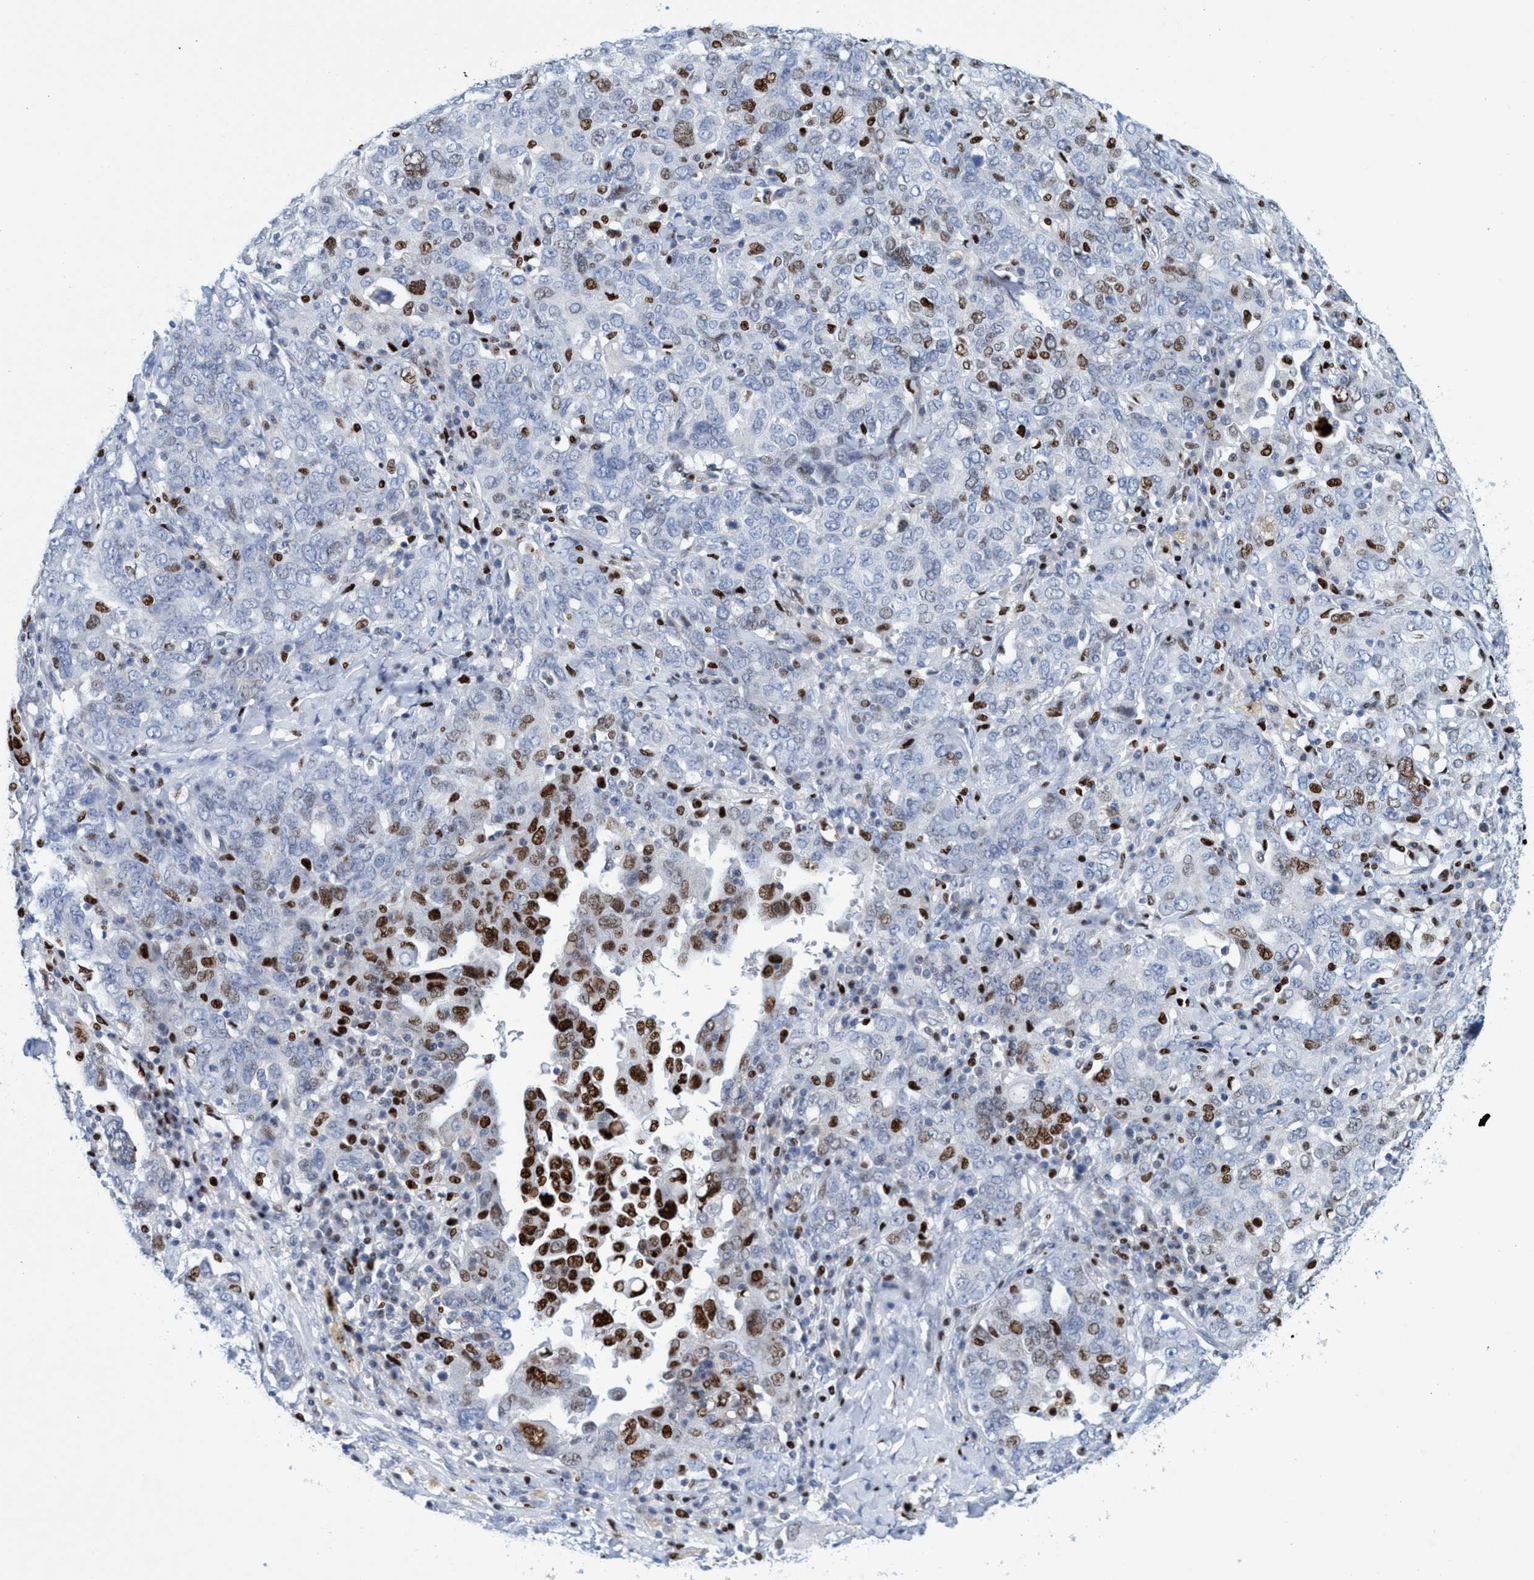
{"staining": {"intensity": "strong", "quantity": "25%-75%", "location": "nuclear"}, "tissue": "ovarian cancer", "cell_type": "Tumor cells", "image_type": "cancer", "snomed": [{"axis": "morphology", "description": "Carcinoma, endometroid"}, {"axis": "topography", "description": "Ovary"}], "caption": "The image displays staining of endometroid carcinoma (ovarian), revealing strong nuclear protein expression (brown color) within tumor cells.", "gene": "R3HCC1", "patient": {"sex": "female", "age": 62}}